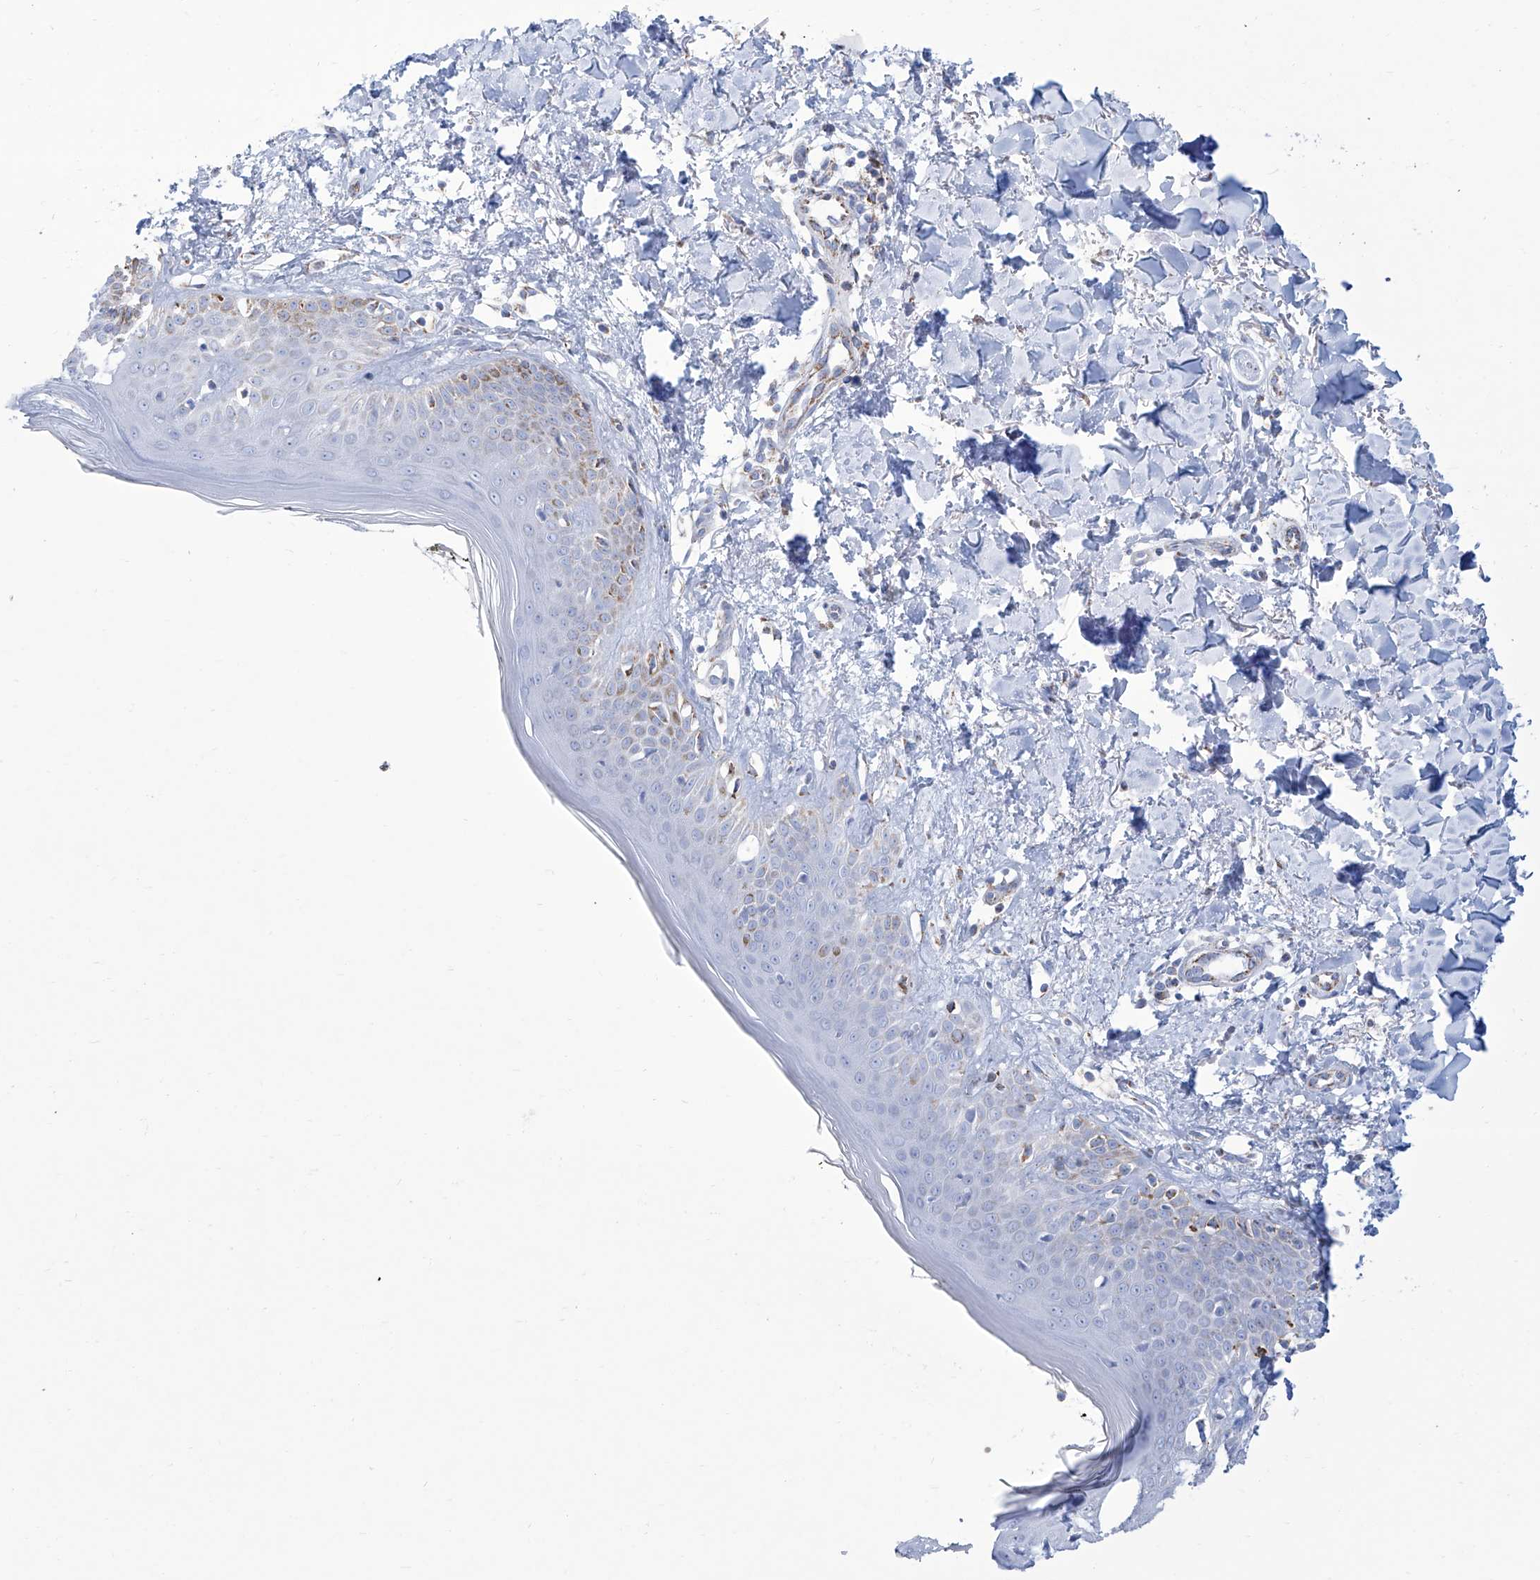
{"staining": {"intensity": "negative", "quantity": "none", "location": "none"}, "tissue": "skin", "cell_type": "Fibroblasts", "image_type": "normal", "snomed": [{"axis": "morphology", "description": "Normal tissue, NOS"}, {"axis": "topography", "description": "Skin"}], "caption": "Human skin stained for a protein using immunohistochemistry demonstrates no expression in fibroblasts.", "gene": "ALDH6A1", "patient": {"sex": "female", "age": 64}}